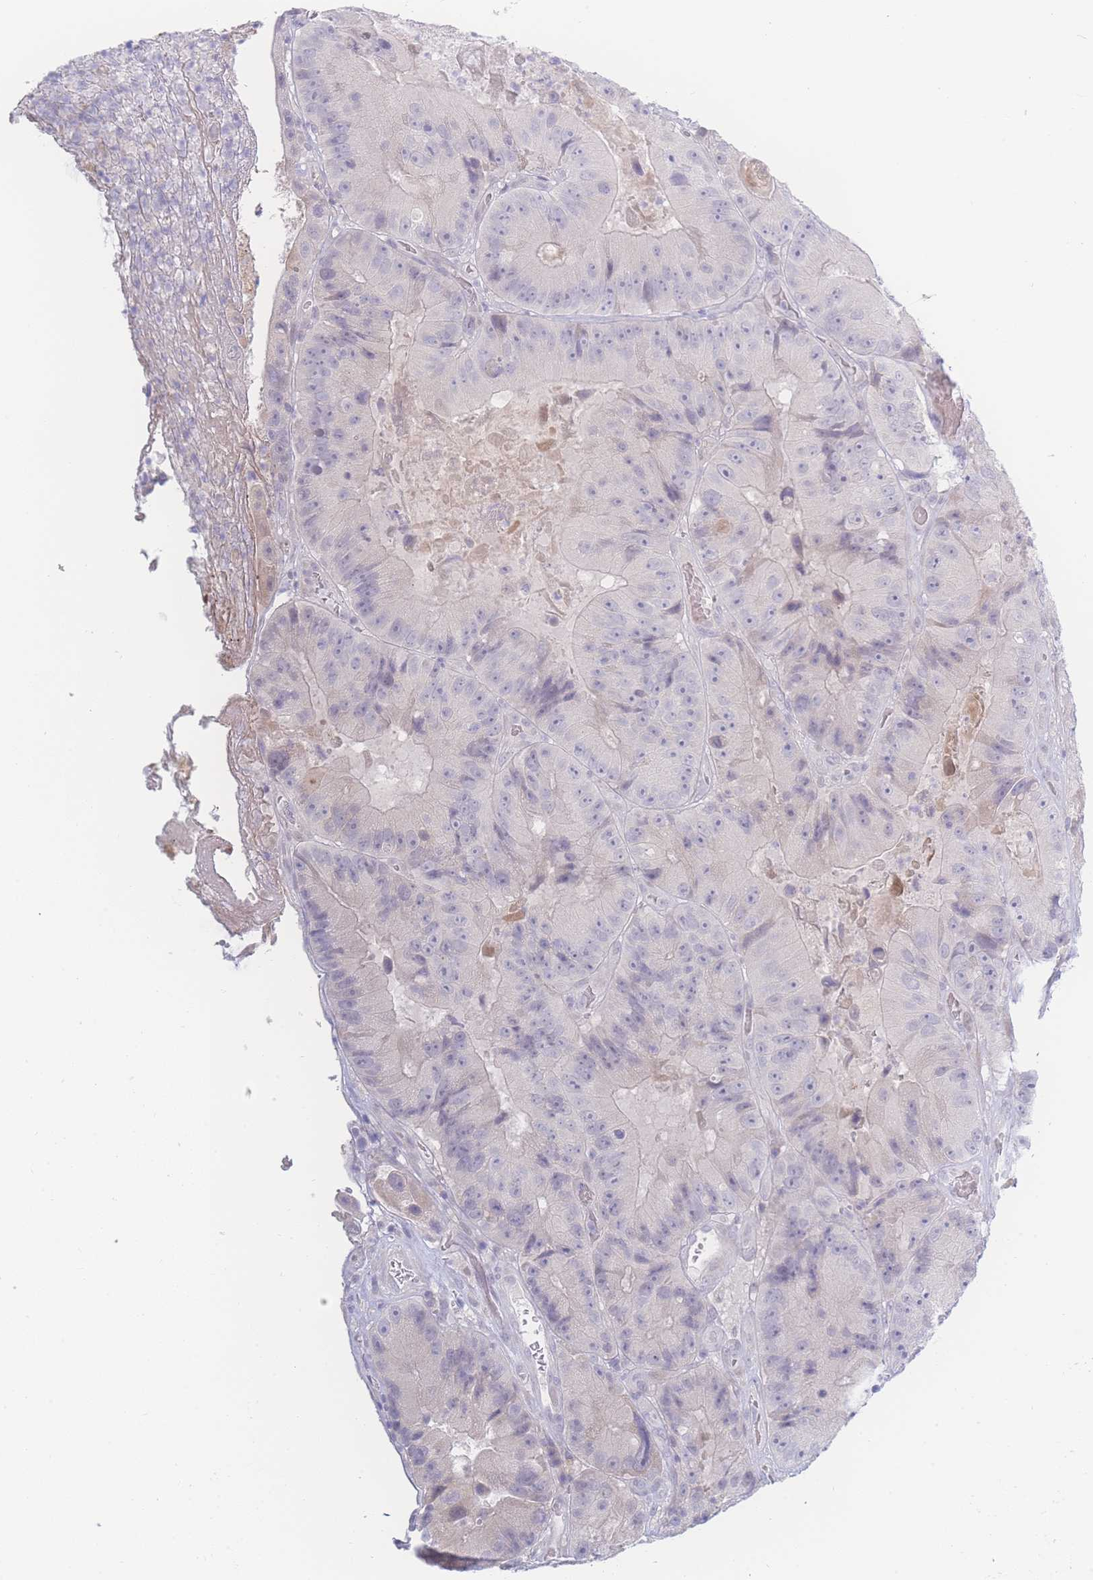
{"staining": {"intensity": "negative", "quantity": "none", "location": "none"}, "tissue": "colorectal cancer", "cell_type": "Tumor cells", "image_type": "cancer", "snomed": [{"axis": "morphology", "description": "Adenocarcinoma, NOS"}, {"axis": "topography", "description": "Colon"}], "caption": "IHC photomicrograph of neoplastic tissue: human colorectal cancer (adenocarcinoma) stained with DAB demonstrates no significant protein expression in tumor cells.", "gene": "PRSS22", "patient": {"sex": "female", "age": 86}}